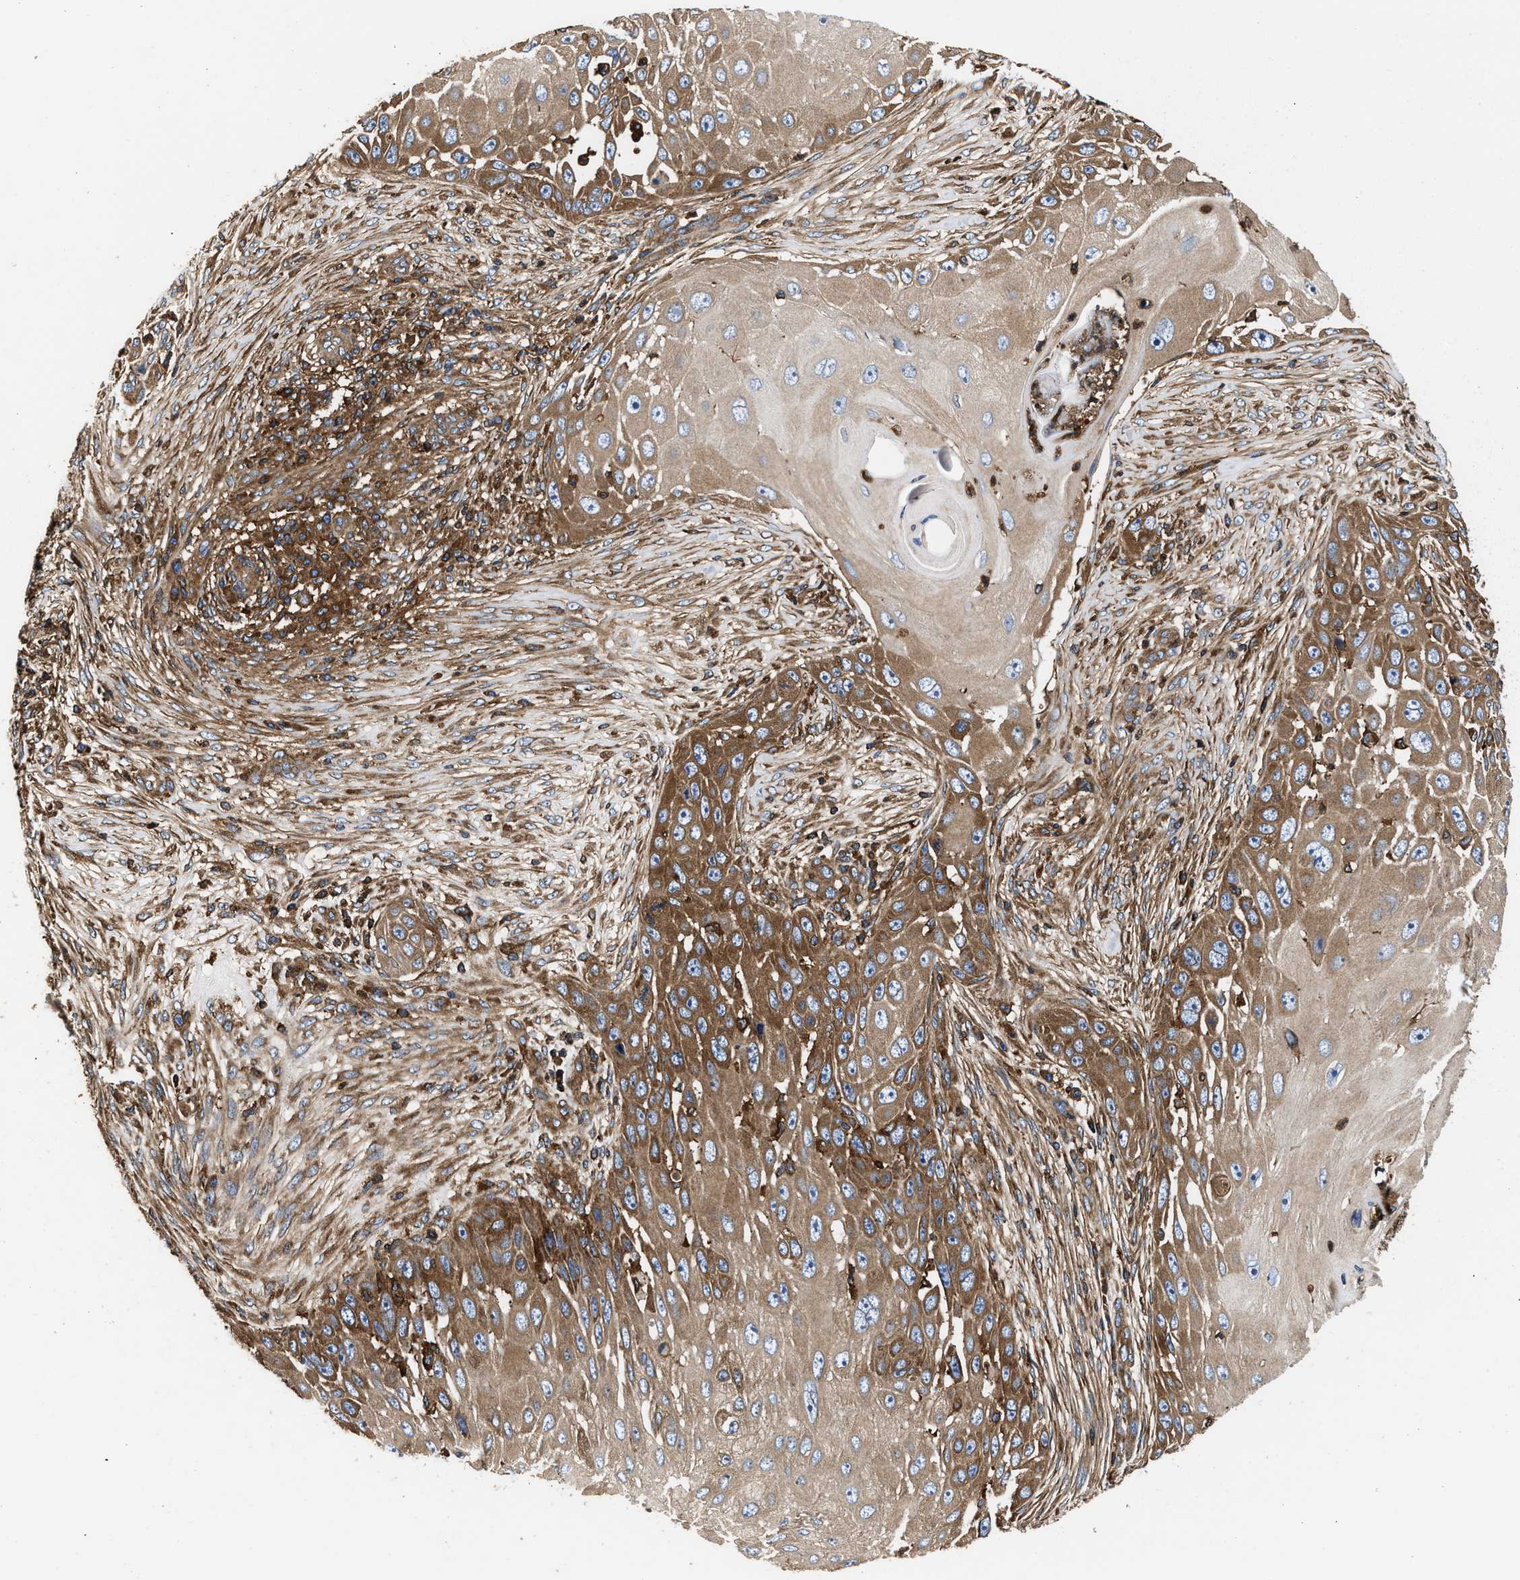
{"staining": {"intensity": "moderate", "quantity": ">75%", "location": "cytoplasmic/membranous"}, "tissue": "skin cancer", "cell_type": "Tumor cells", "image_type": "cancer", "snomed": [{"axis": "morphology", "description": "Squamous cell carcinoma, NOS"}, {"axis": "topography", "description": "Skin"}], "caption": "Protein expression analysis of human skin cancer (squamous cell carcinoma) reveals moderate cytoplasmic/membranous expression in approximately >75% of tumor cells.", "gene": "KYAT1", "patient": {"sex": "female", "age": 44}}